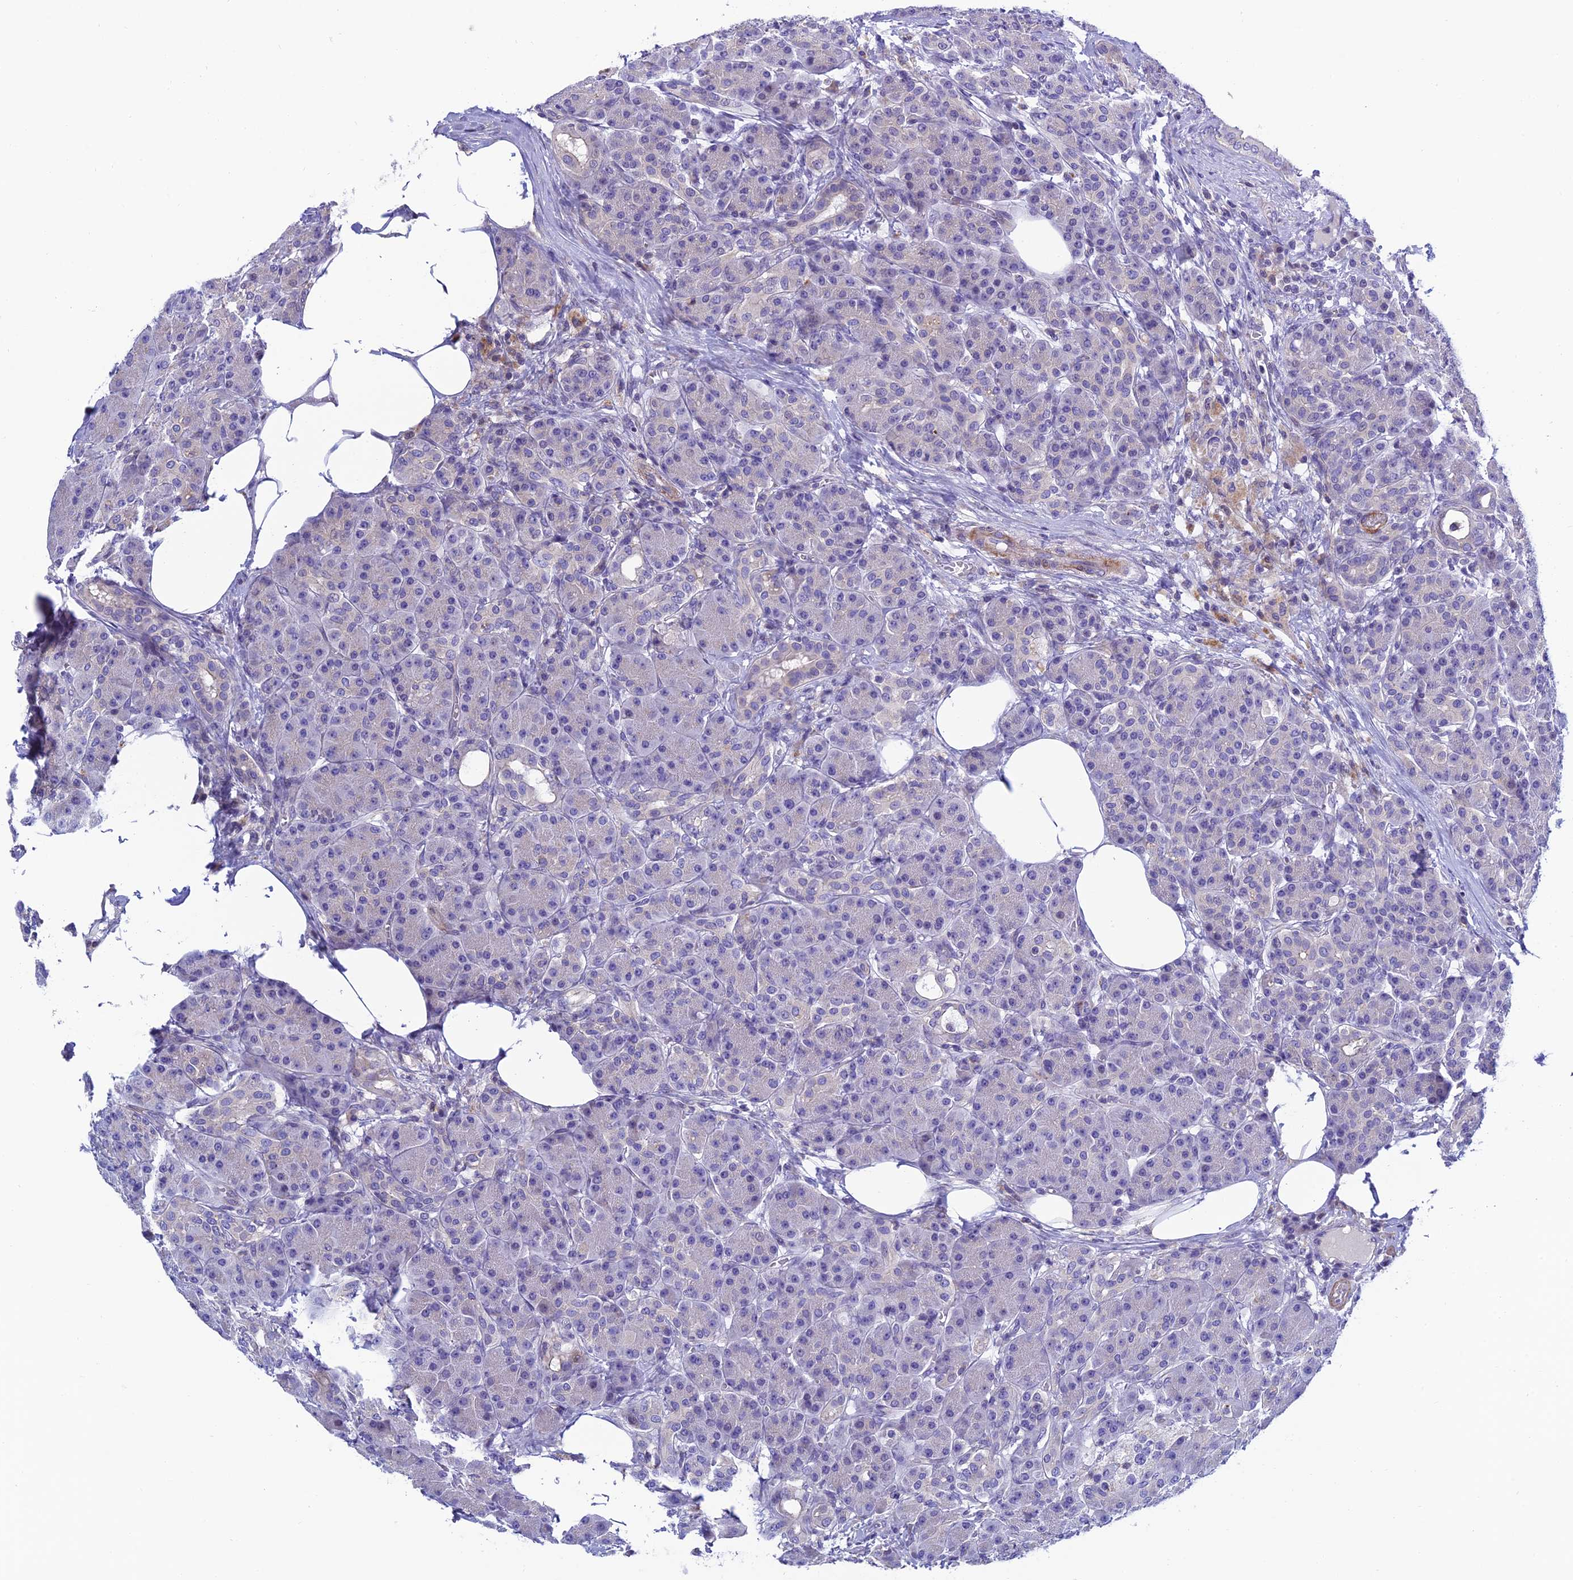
{"staining": {"intensity": "negative", "quantity": "none", "location": "none"}, "tissue": "pancreas", "cell_type": "Exocrine glandular cells", "image_type": "normal", "snomed": [{"axis": "morphology", "description": "Normal tissue, NOS"}, {"axis": "topography", "description": "Pancreas"}], "caption": "Immunohistochemical staining of normal pancreas demonstrates no significant expression in exocrine glandular cells. (Stains: DAB (3,3'-diaminobenzidine) immunohistochemistry (IHC) with hematoxylin counter stain, Microscopy: brightfield microscopy at high magnification).", "gene": "FAM178B", "patient": {"sex": "male", "age": 63}}